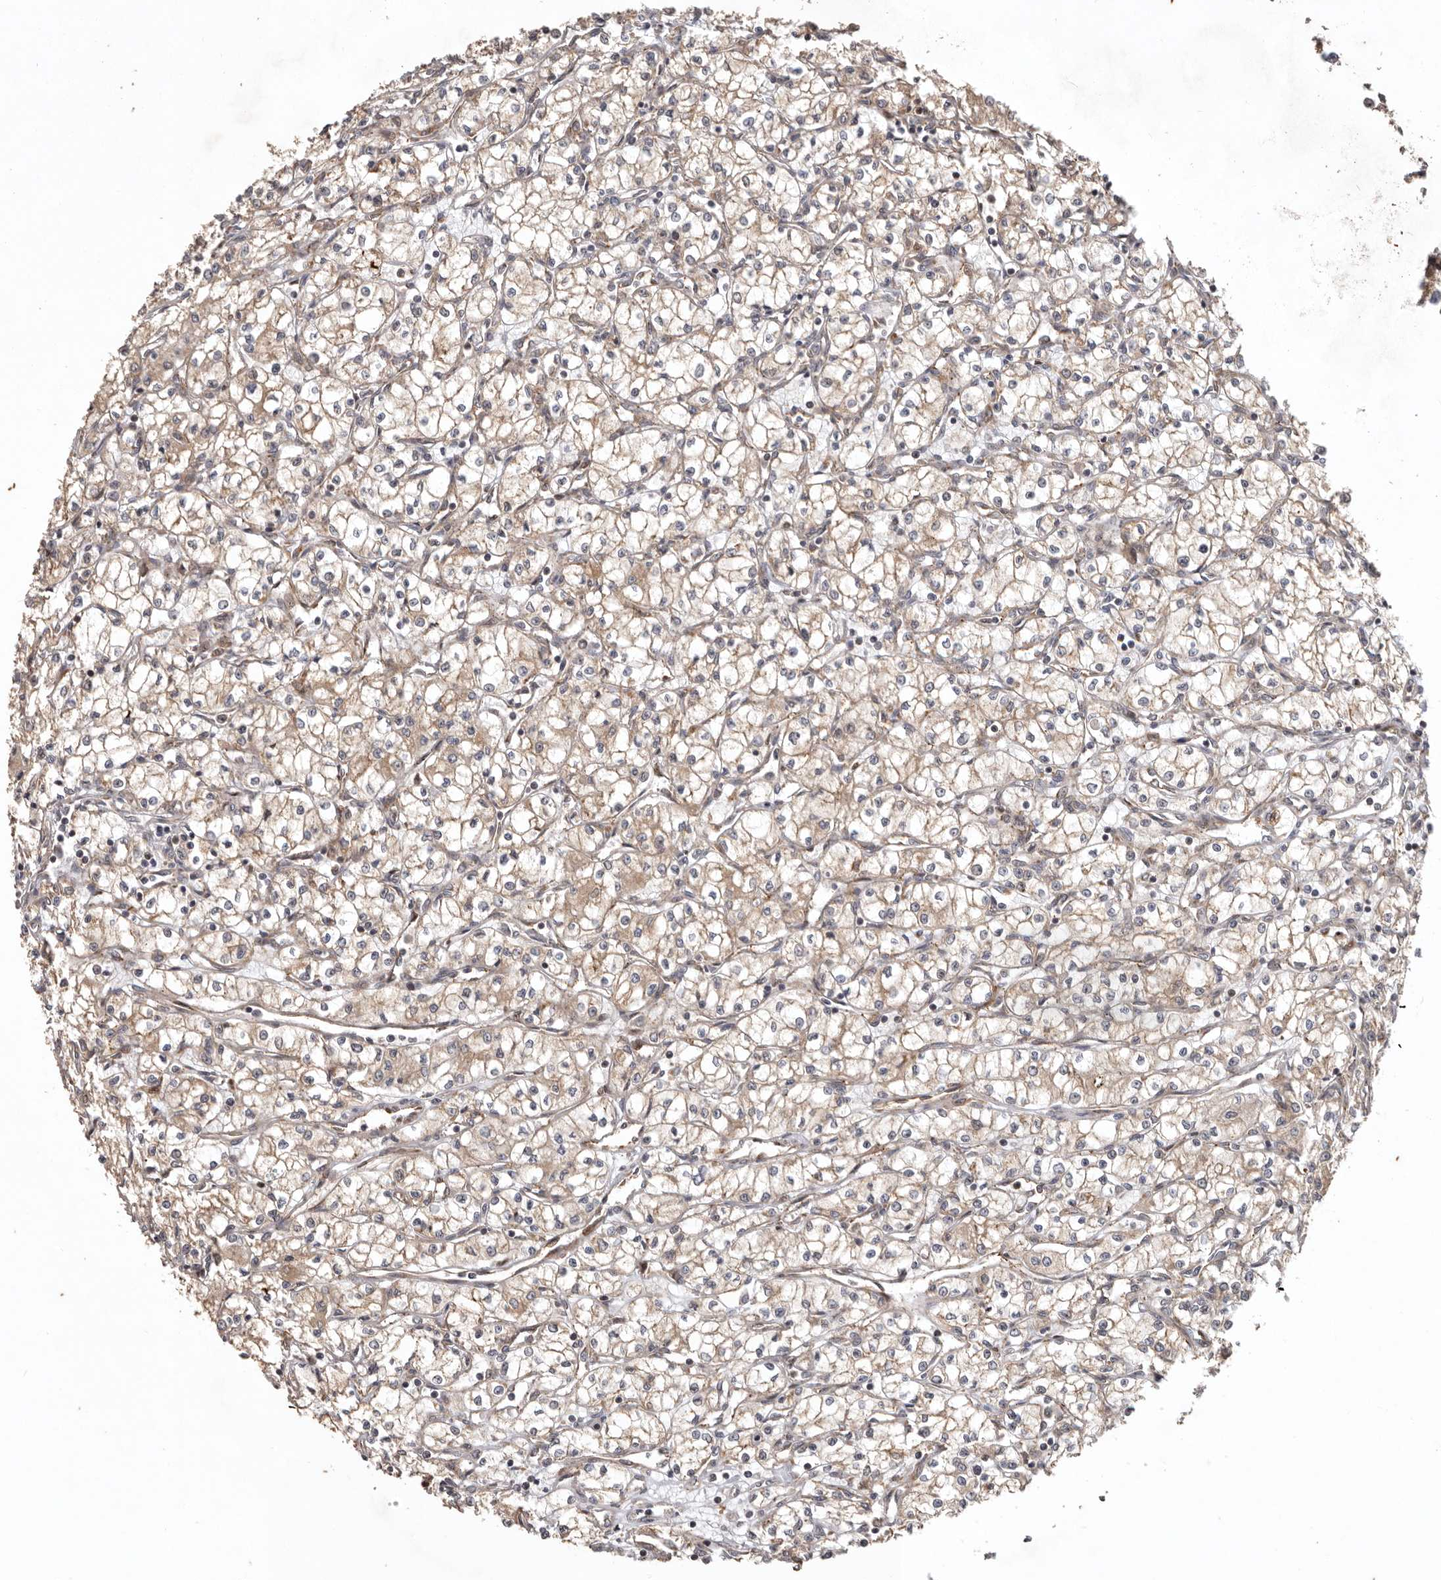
{"staining": {"intensity": "moderate", "quantity": ">75%", "location": "cytoplasmic/membranous"}, "tissue": "renal cancer", "cell_type": "Tumor cells", "image_type": "cancer", "snomed": [{"axis": "morphology", "description": "Adenocarcinoma, NOS"}, {"axis": "topography", "description": "Kidney"}], "caption": "This image reveals renal cancer (adenocarcinoma) stained with immunohistochemistry (IHC) to label a protein in brown. The cytoplasmic/membranous of tumor cells show moderate positivity for the protein. Nuclei are counter-stained blue.", "gene": "MRPS10", "patient": {"sex": "male", "age": 59}}